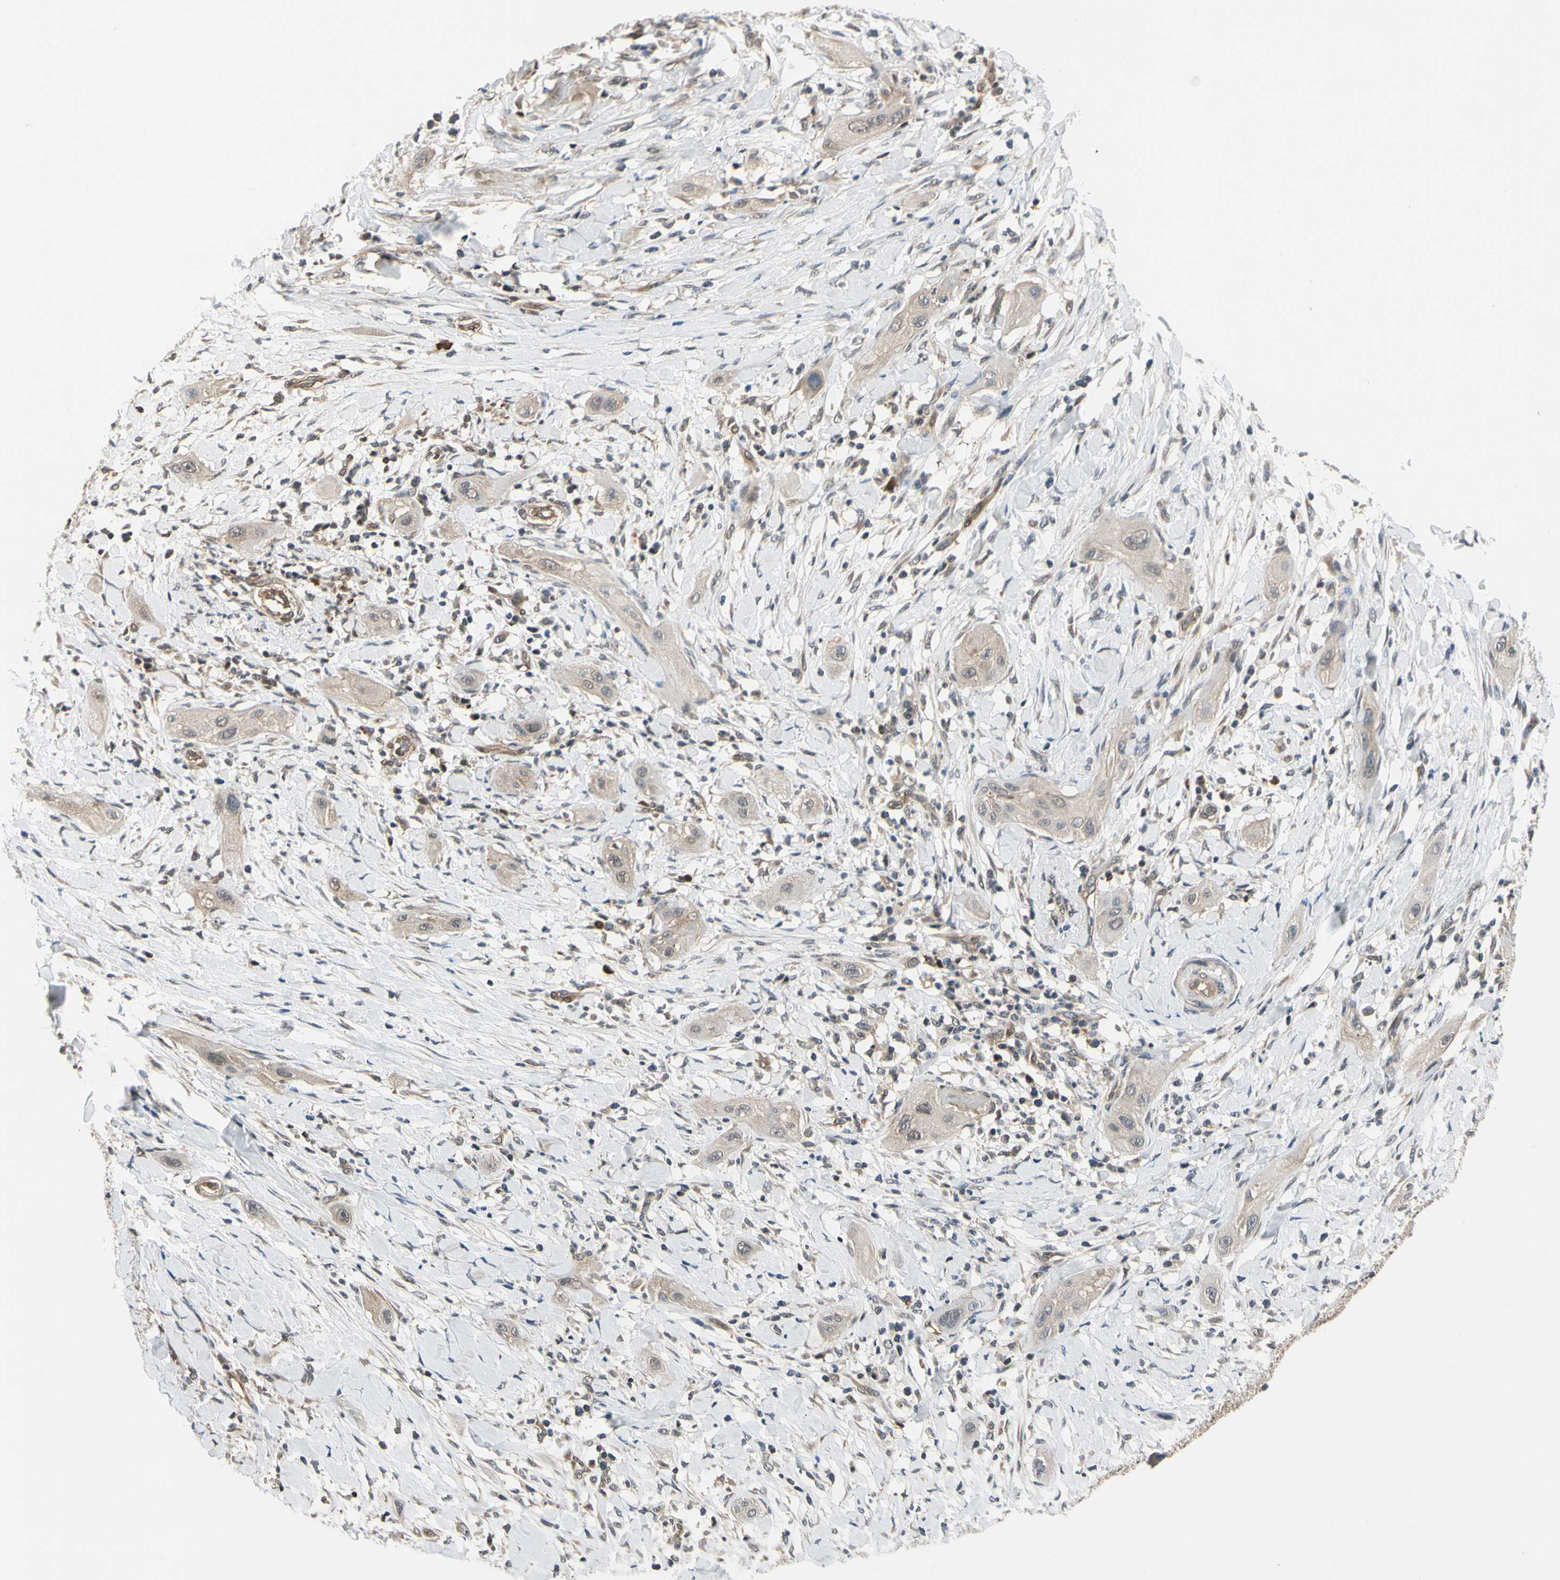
{"staining": {"intensity": "weak", "quantity": ">75%", "location": "cytoplasmic/membranous"}, "tissue": "lung cancer", "cell_type": "Tumor cells", "image_type": "cancer", "snomed": [{"axis": "morphology", "description": "Squamous cell carcinoma, NOS"}, {"axis": "topography", "description": "Lung"}], "caption": "High-magnification brightfield microscopy of lung cancer stained with DAB (3,3'-diaminobenzidine) (brown) and counterstained with hematoxylin (blue). tumor cells exhibit weak cytoplasmic/membranous positivity is identified in about>75% of cells.", "gene": "RASGRF1", "patient": {"sex": "female", "age": 47}}